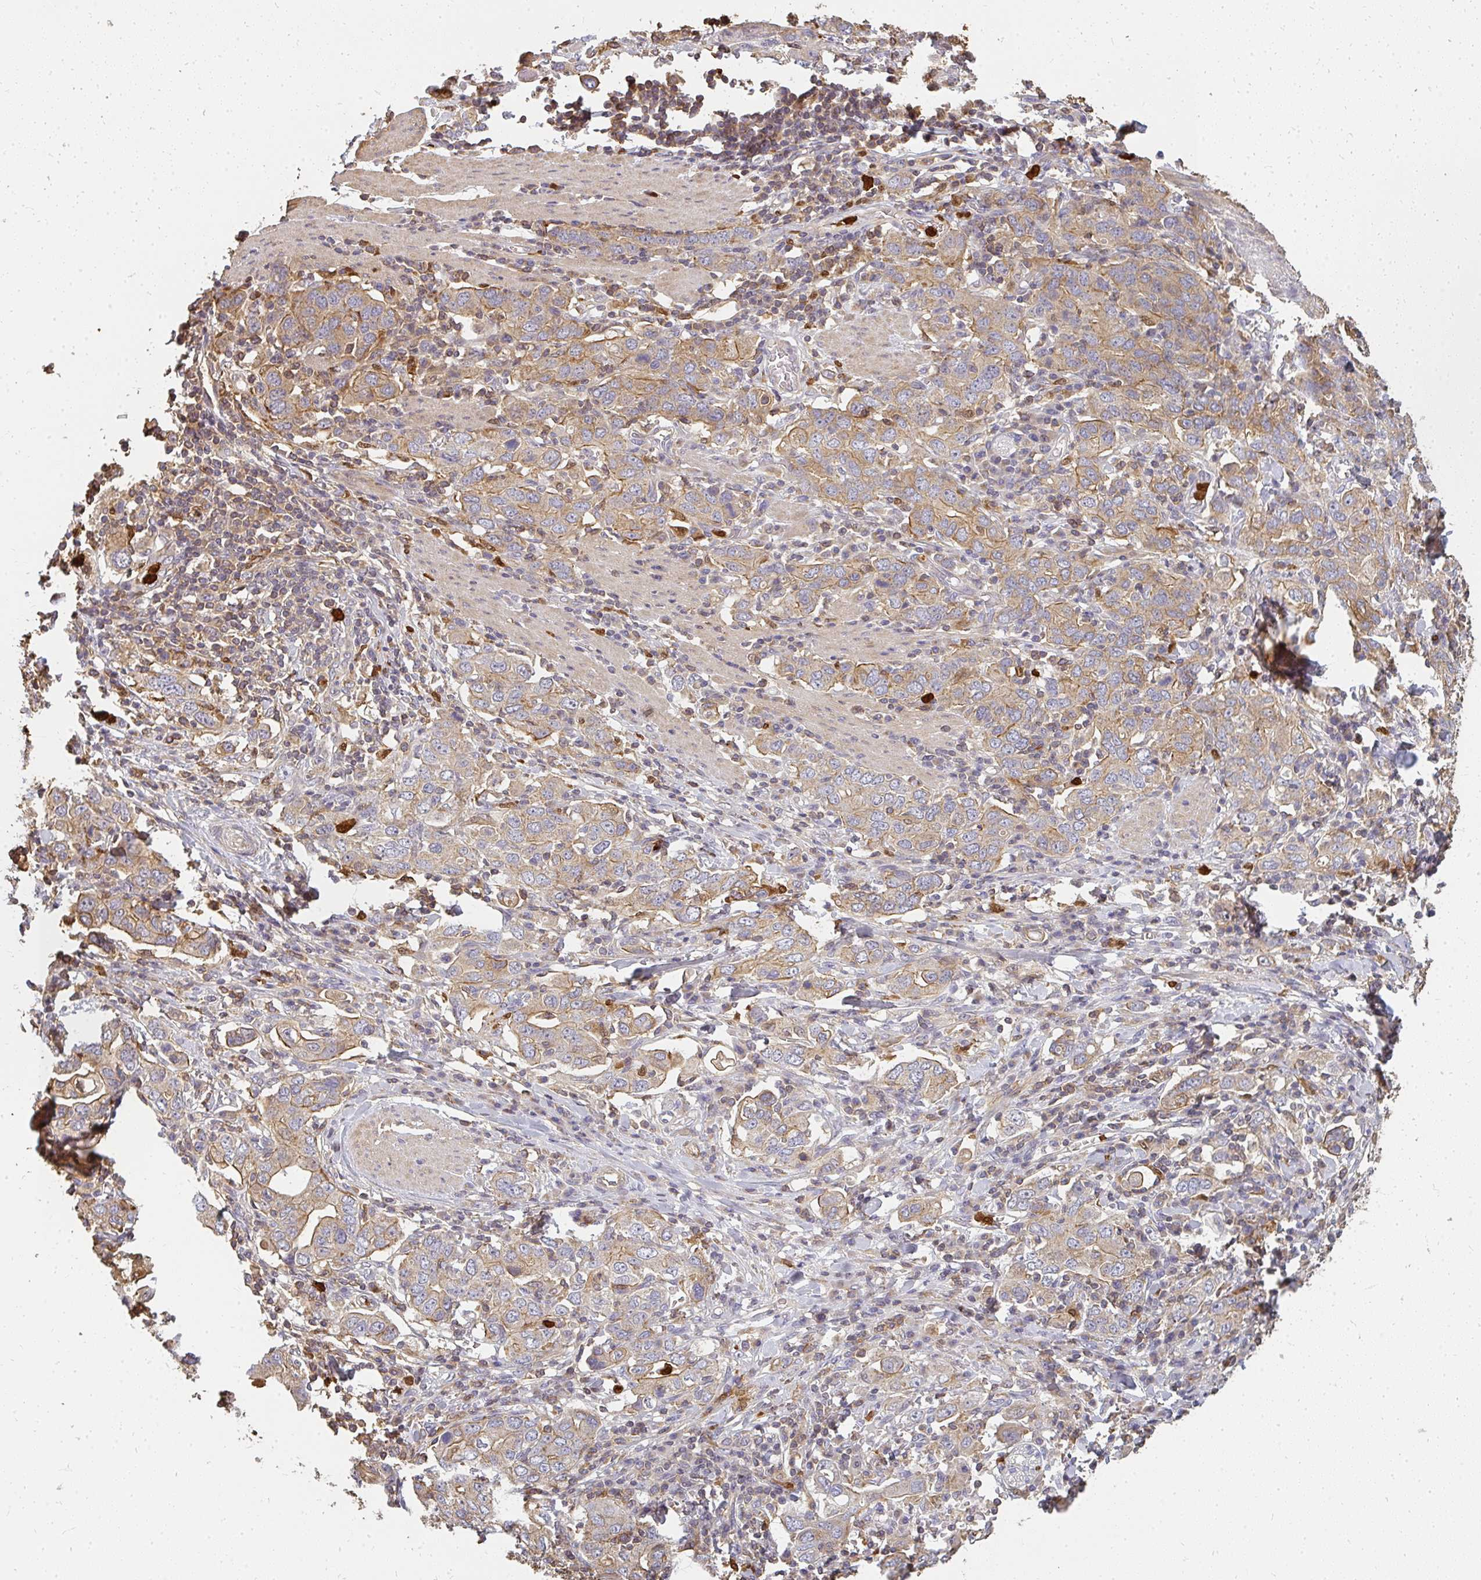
{"staining": {"intensity": "moderate", "quantity": ">75%", "location": "cytoplasmic/membranous"}, "tissue": "stomach cancer", "cell_type": "Tumor cells", "image_type": "cancer", "snomed": [{"axis": "morphology", "description": "Adenocarcinoma, NOS"}, {"axis": "topography", "description": "Stomach, upper"}, {"axis": "topography", "description": "Stomach"}], "caption": "IHC of human stomach cancer exhibits medium levels of moderate cytoplasmic/membranous staining in about >75% of tumor cells. Nuclei are stained in blue.", "gene": "CNTRL", "patient": {"sex": "male", "age": 62}}